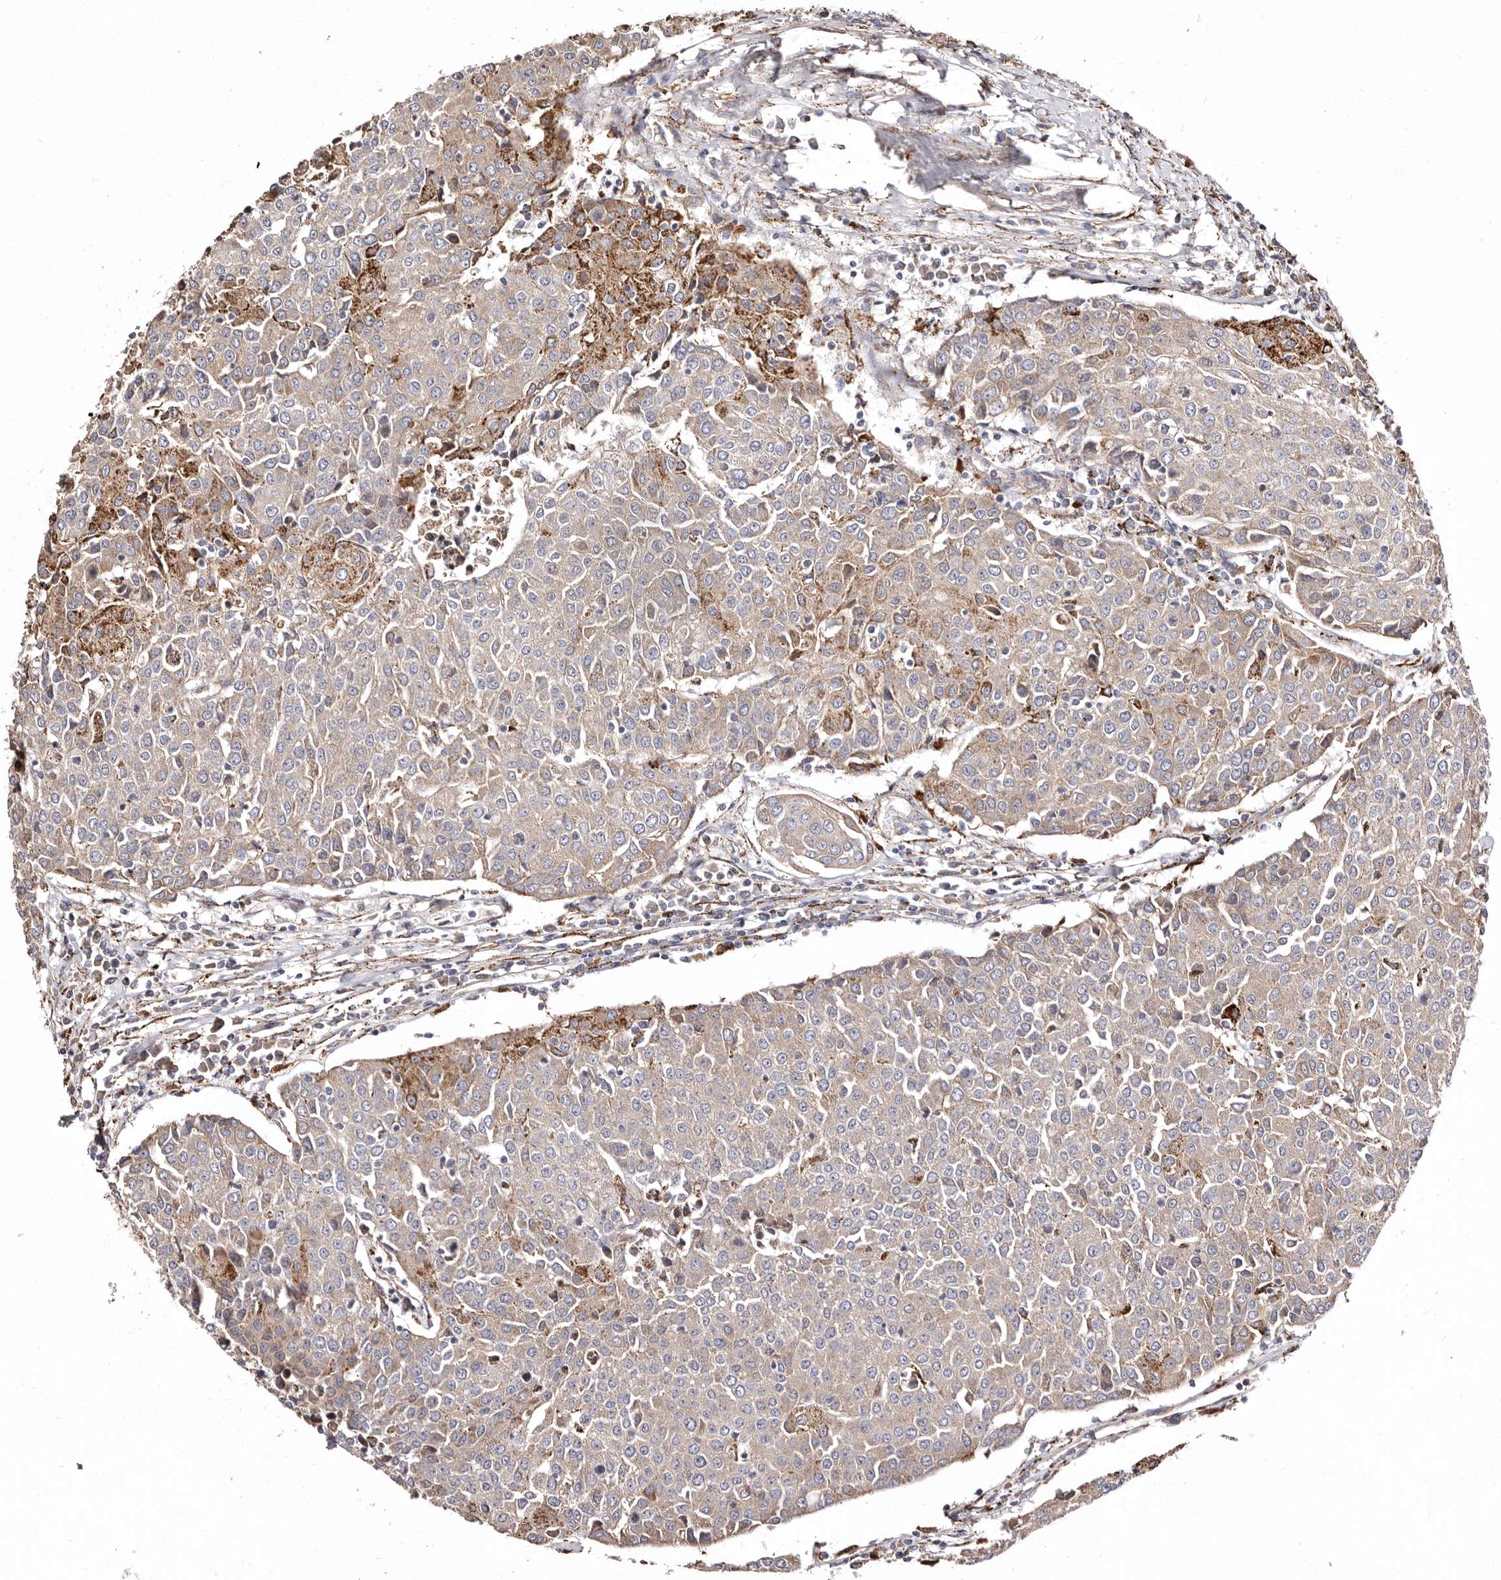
{"staining": {"intensity": "moderate", "quantity": "<25%", "location": "cytoplasmic/membranous"}, "tissue": "urothelial cancer", "cell_type": "Tumor cells", "image_type": "cancer", "snomed": [{"axis": "morphology", "description": "Urothelial carcinoma, High grade"}, {"axis": "topography", "description": "Urinary bladder"}], "caption": "Protein analysis of high-grade urothelial carcinoma tissue shows moderate cytoplasmic/membranous positivity in about <25% of tumor cells.", "gene": "LUZP1", "patient": {"sex": "female", "age": 85}}